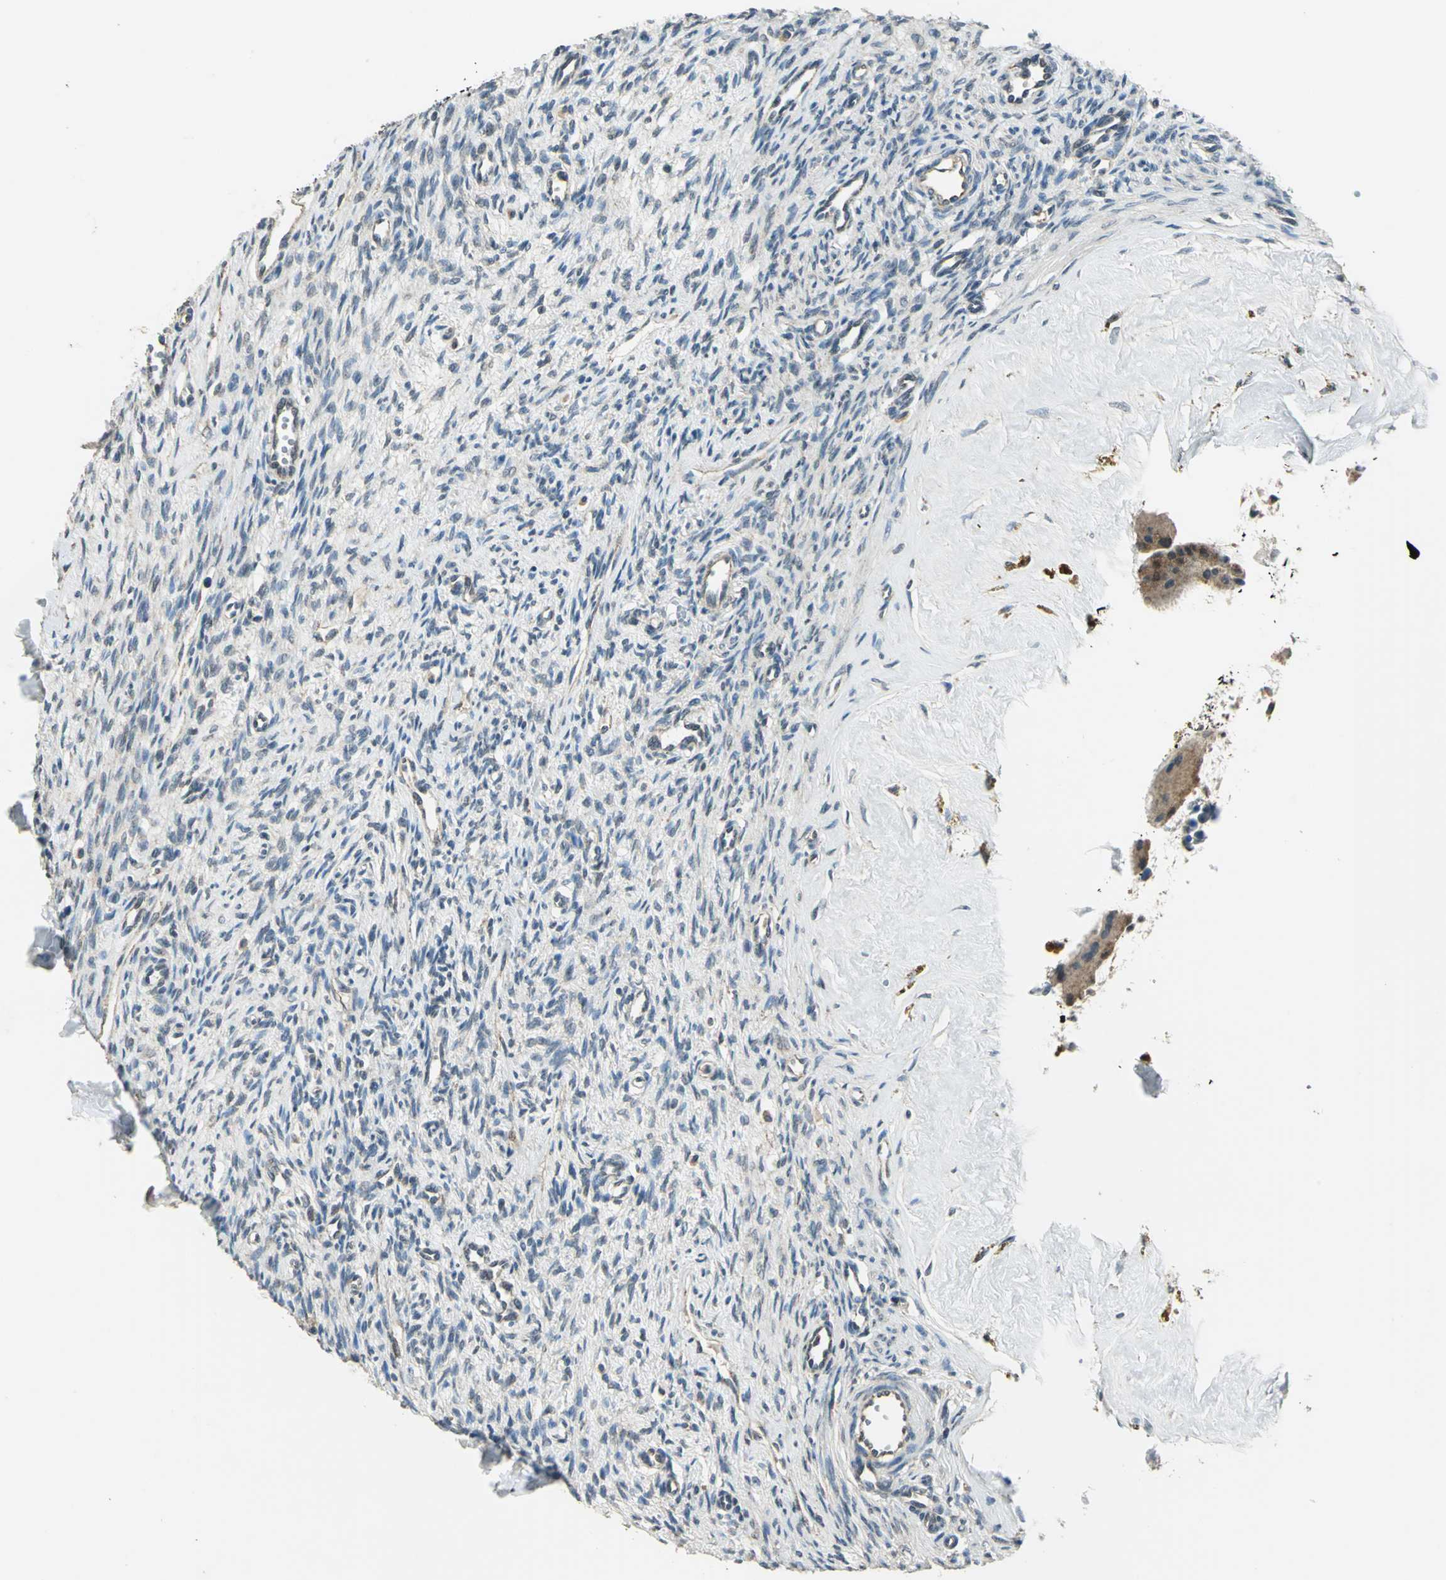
{"staining": {"intensity": "weak", "quantity": "<25%", "location": "cytoplasmic/membranous"}, "tissue": "ovary", "cell_type": "Ovarian stroma cells", "image_type": "normal", "snomed": [{"axis": "morphology", "description": "Normal tissue, NOS"}, {"axis": "topography", "description": "Ovary"}], "caption": "Immunohistochemistry (IHC) micrograph of unremarkable ovary stained for a protein (brown), which reveals no positivity in ovarian stroma cells. (Immunohistochemistry, brightfield microscopy, high magnification).", "gene": "NUDT2", "patient": {"sex": "female", "age": 33}}